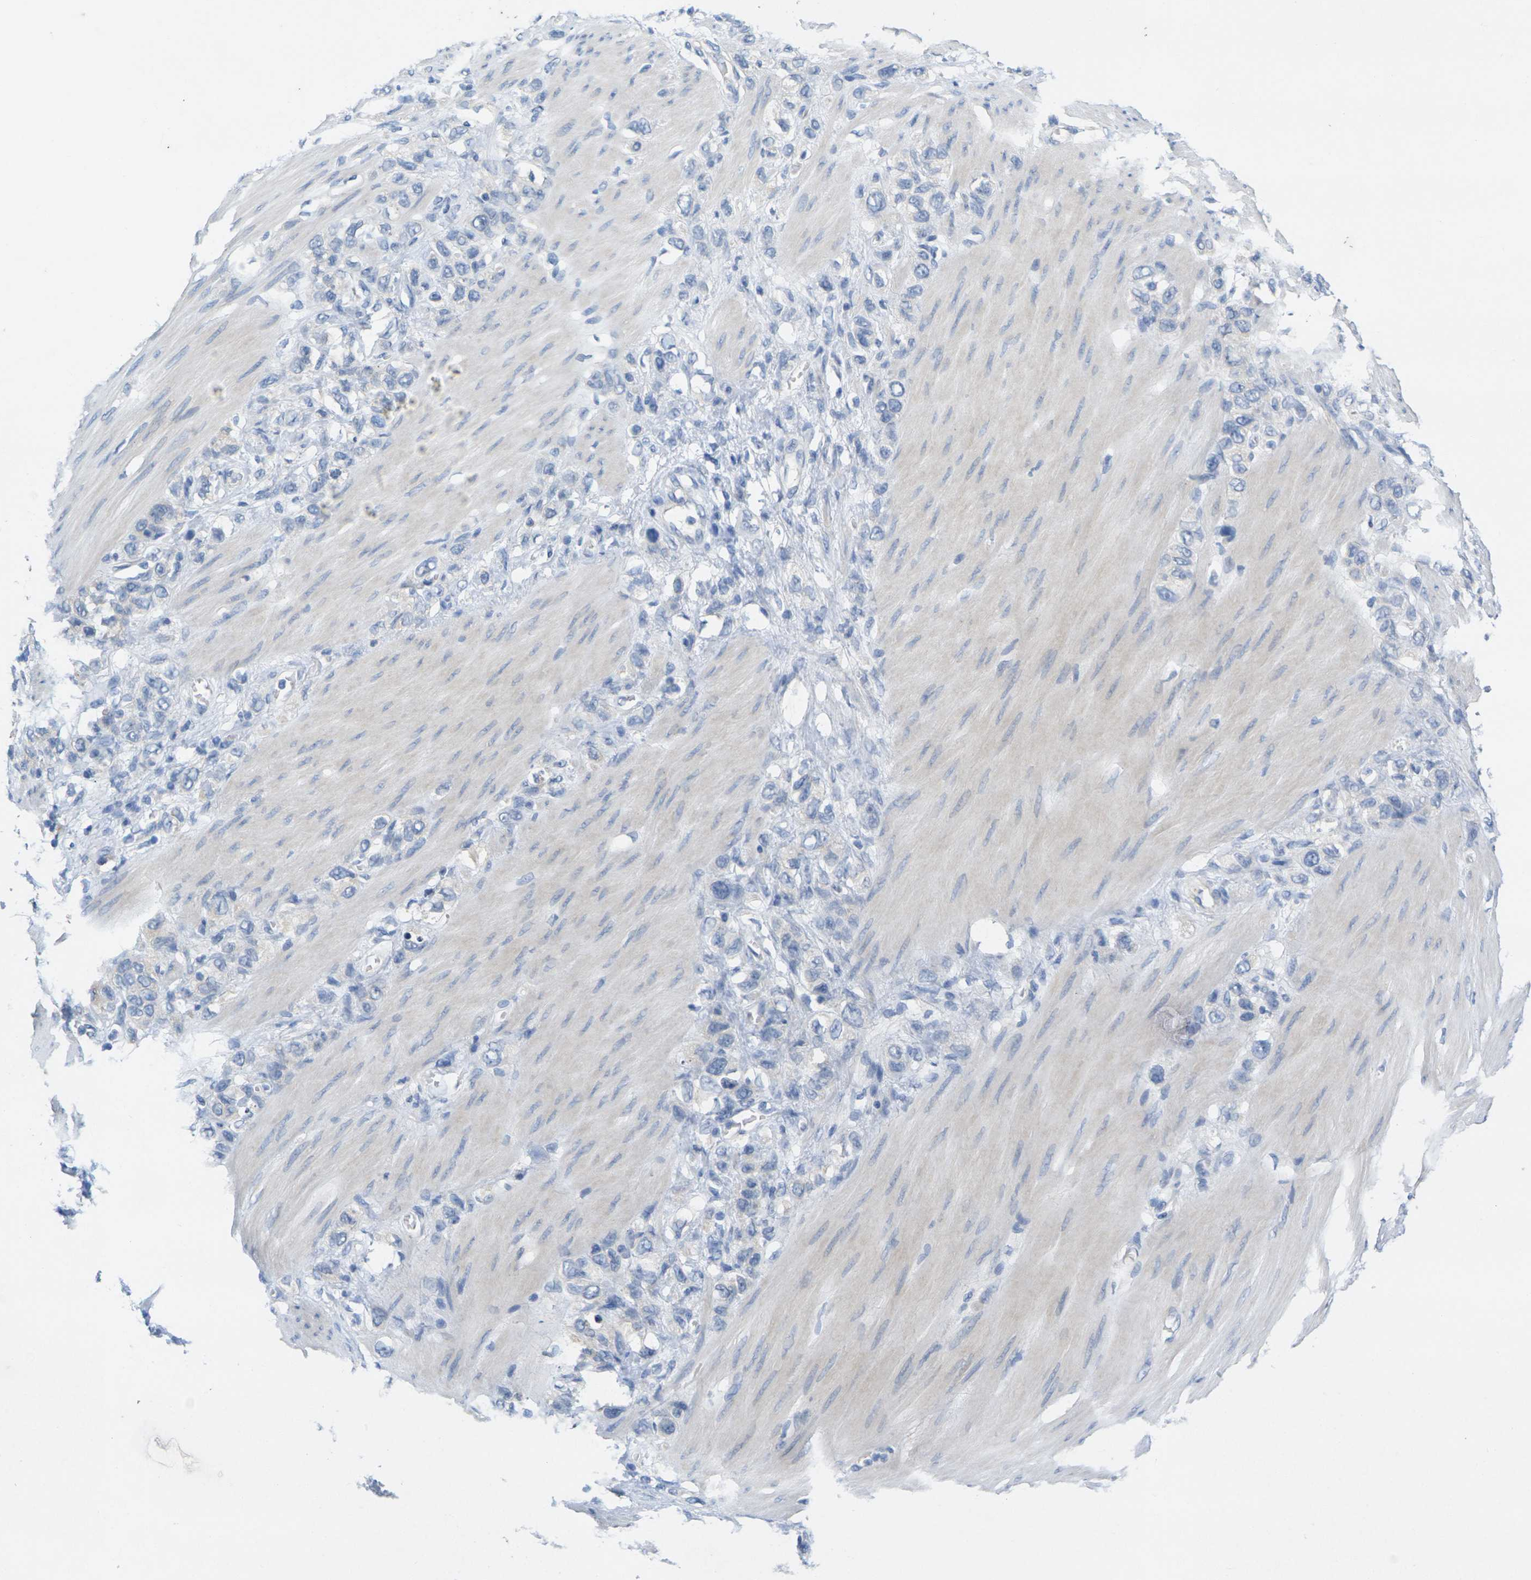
{"staining": {"intensity": "negative", "quantity": "none", "location": "none"}, "tissue": "stomach cancer", "cell_type": "Tumor cells", "image_type": "cancer", "snomed": [{"axis": "morphology", "description": "Adenocarcinoma, NOS"}, {"axis": "morphology", "description": "Adenocarcinoma, High grade"}, {"axis": "topography", "description": "Stomach, upper"}, {"axis": "topography", "description": "Stomach, lower"}], "caption": "Stomach adenocarcinoma was stained to show a protein in brown. There is no significant staining in tumor cells.", "gene": "TNNI3", "patient": {"sex": "female", "age": 65}}